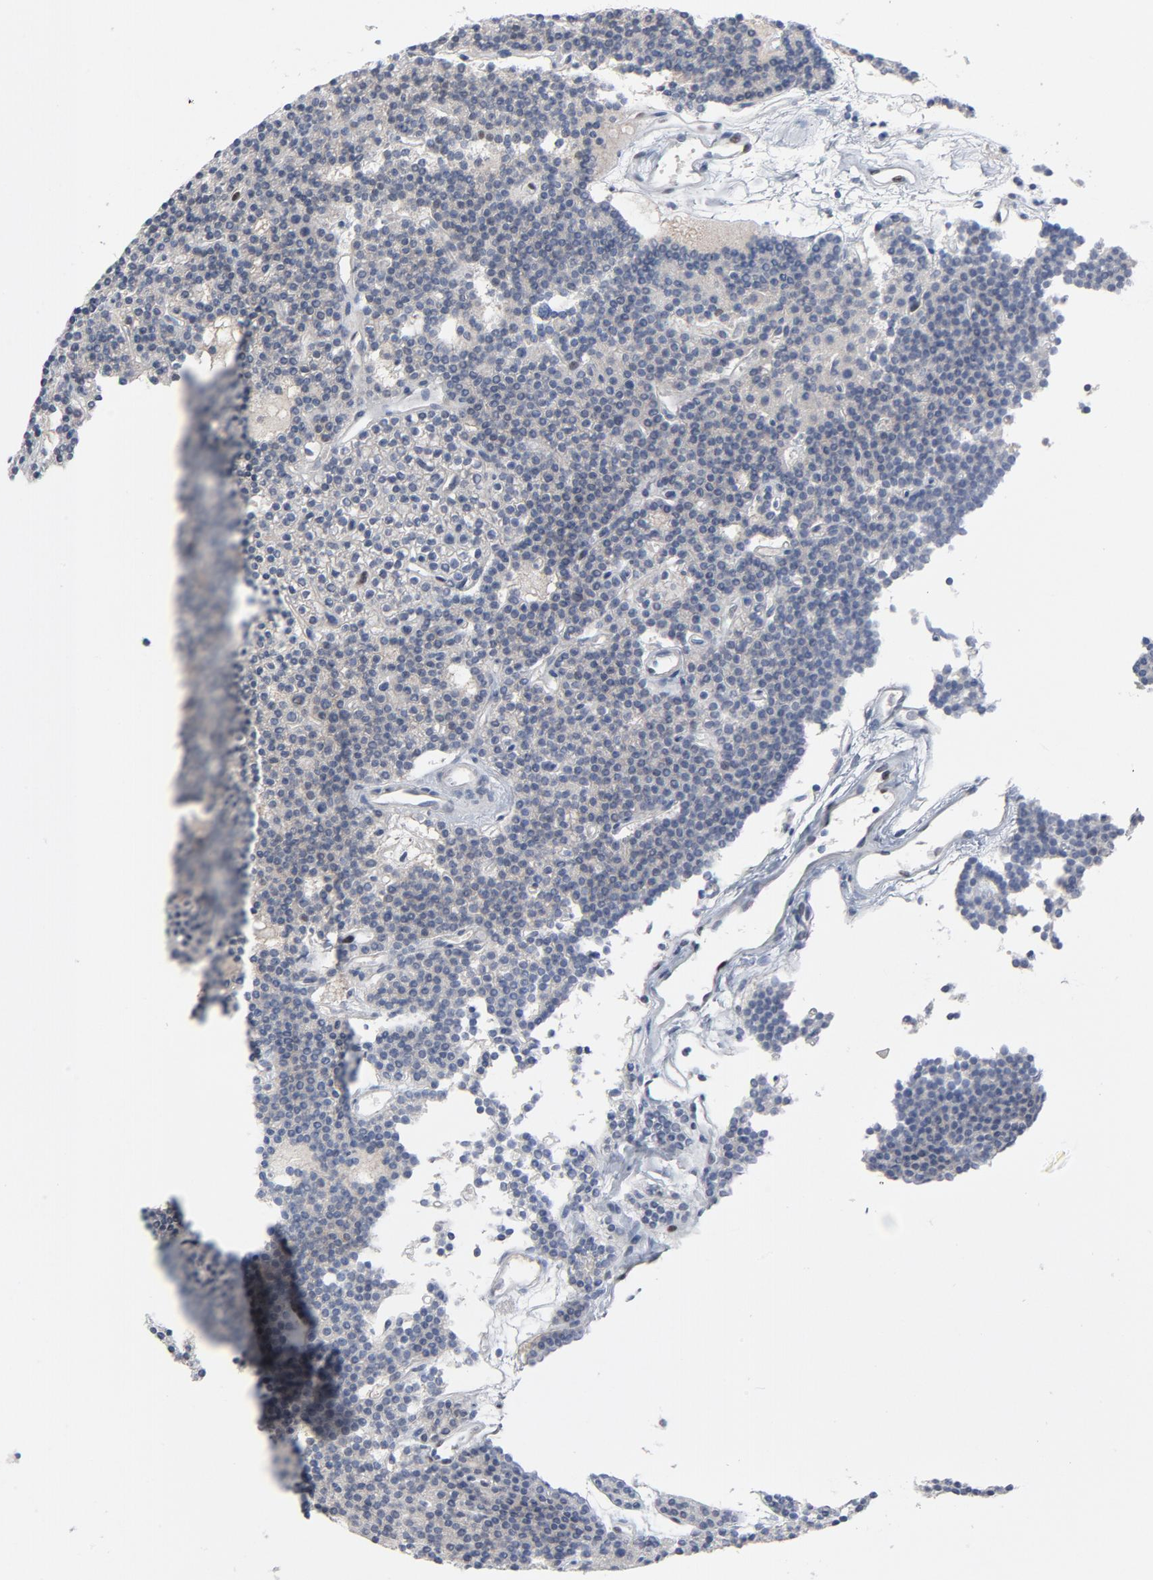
{"staining": {"intensity": "weak", "quantity": "25%-75%", "location": "nuclear"}, "tissue": "parathyroid gland", "cell_type": "Glandular cells", "image_type": "normal", "snomed": [{"axis": "morphology", "description": "Normal tissue, NOS"}, {"axis": "topography", "description": "Parathyroid gland"}], "caption": "The micrograph displays staining of unremarkable parathyroid gland, revealing weak nuclear protein expression (brown color) within glandular cells.", "gene": "HSF1", "patient": {"sex": "female", "age": 45}}